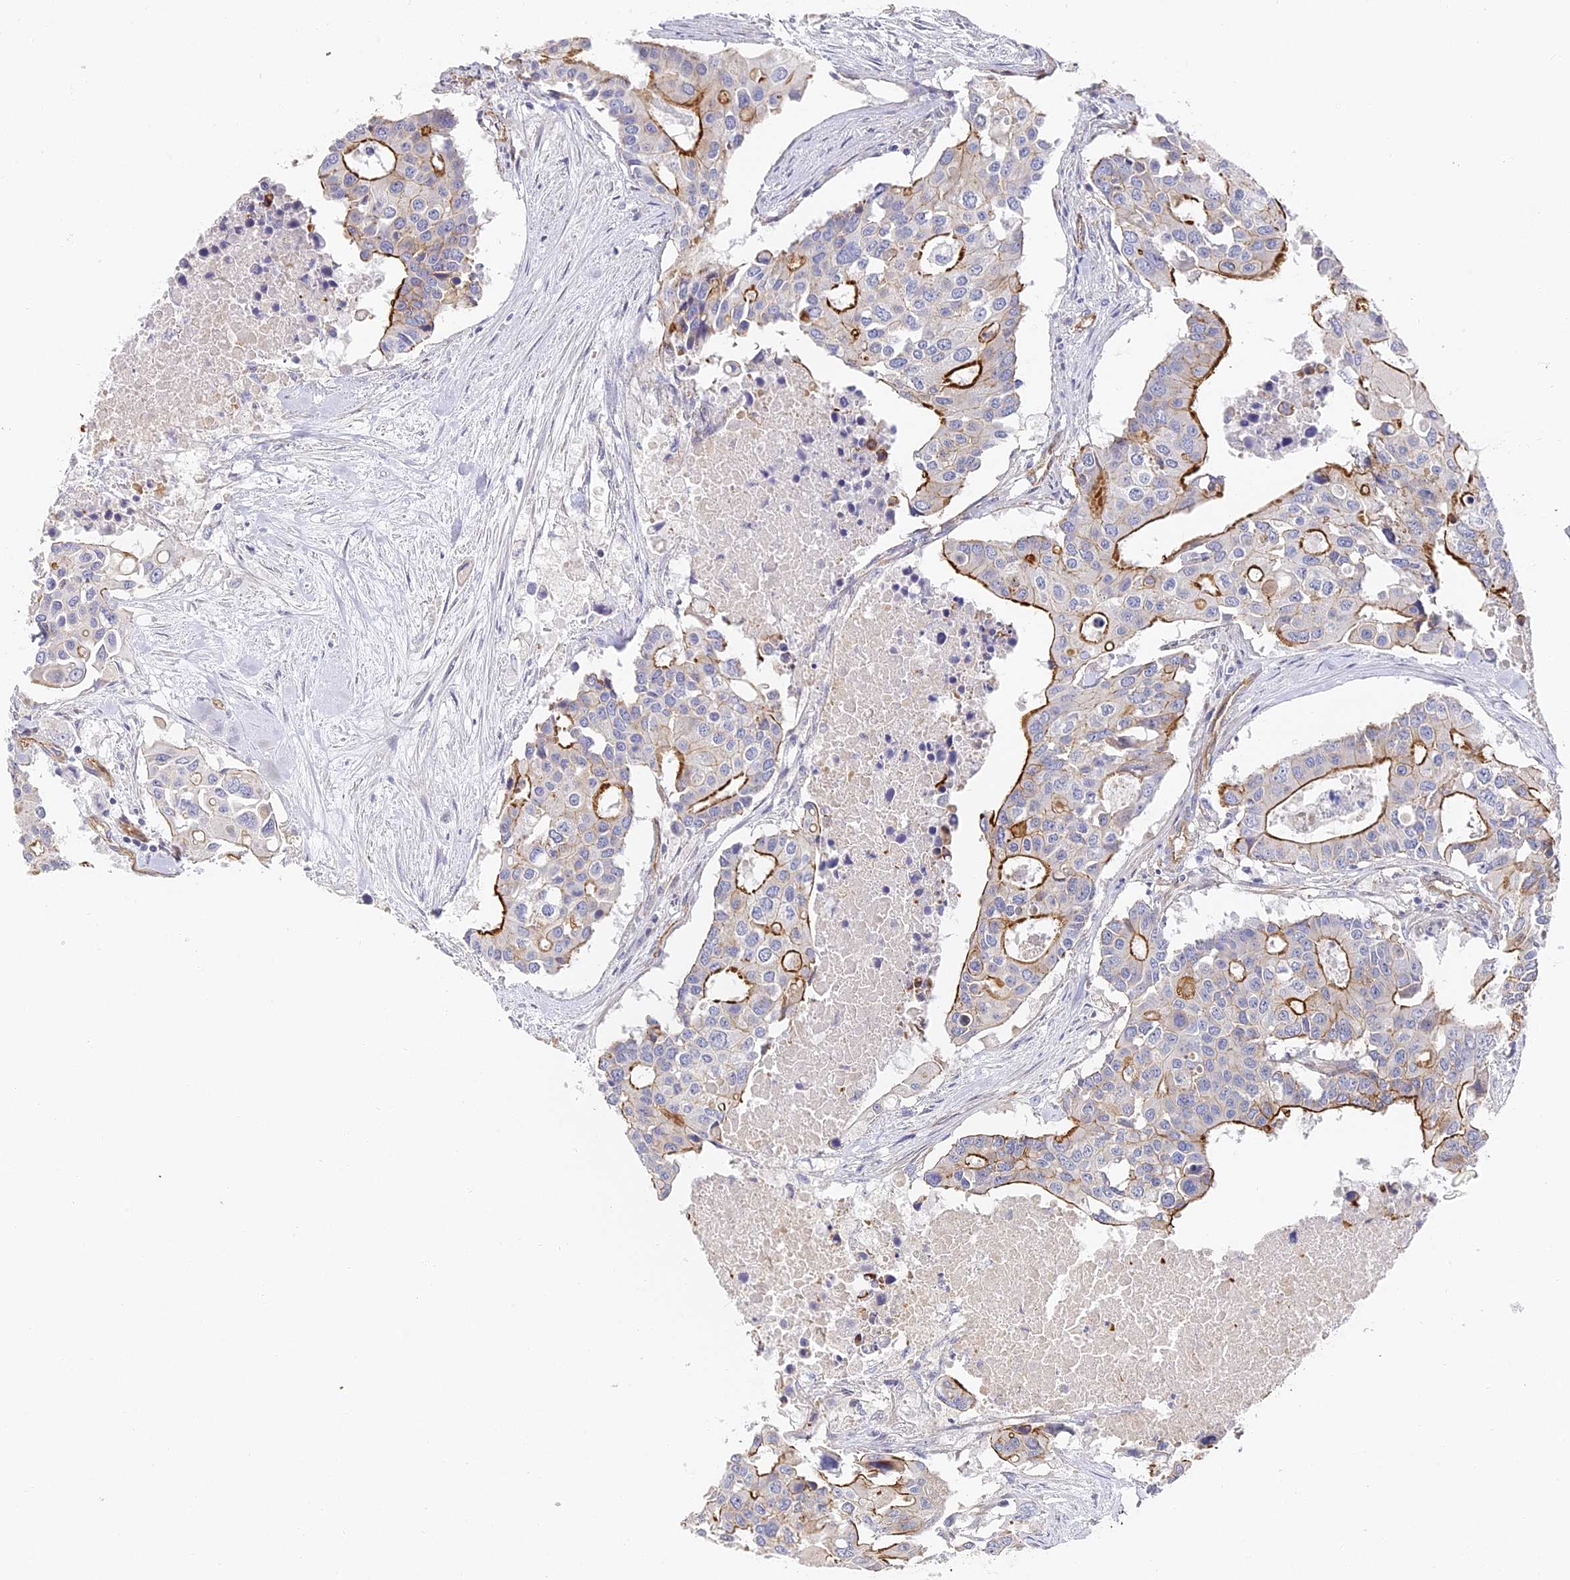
{"staining": {"intensity": "moderate", "quantity": "25%-75%", "location": "cytoplasmic/membranous"}, "tissue": "colorectal cancer", "cell_type": "Tumor cells", "image_type": "cancer", "snomed": [{"axis": "morphology", "description": "Adenocarcinoma, NOS"}, {"axis": "topography", "description": "Colon"}], "caption": "A medium amount of moderate cytoplasmic/membranous positivity is present in about 25%-75% of tumor cells in adenocarcinoma (colorectal) tissue.", "gene": "CCDC30", "patient": {"sex": "male", "age": 77}}